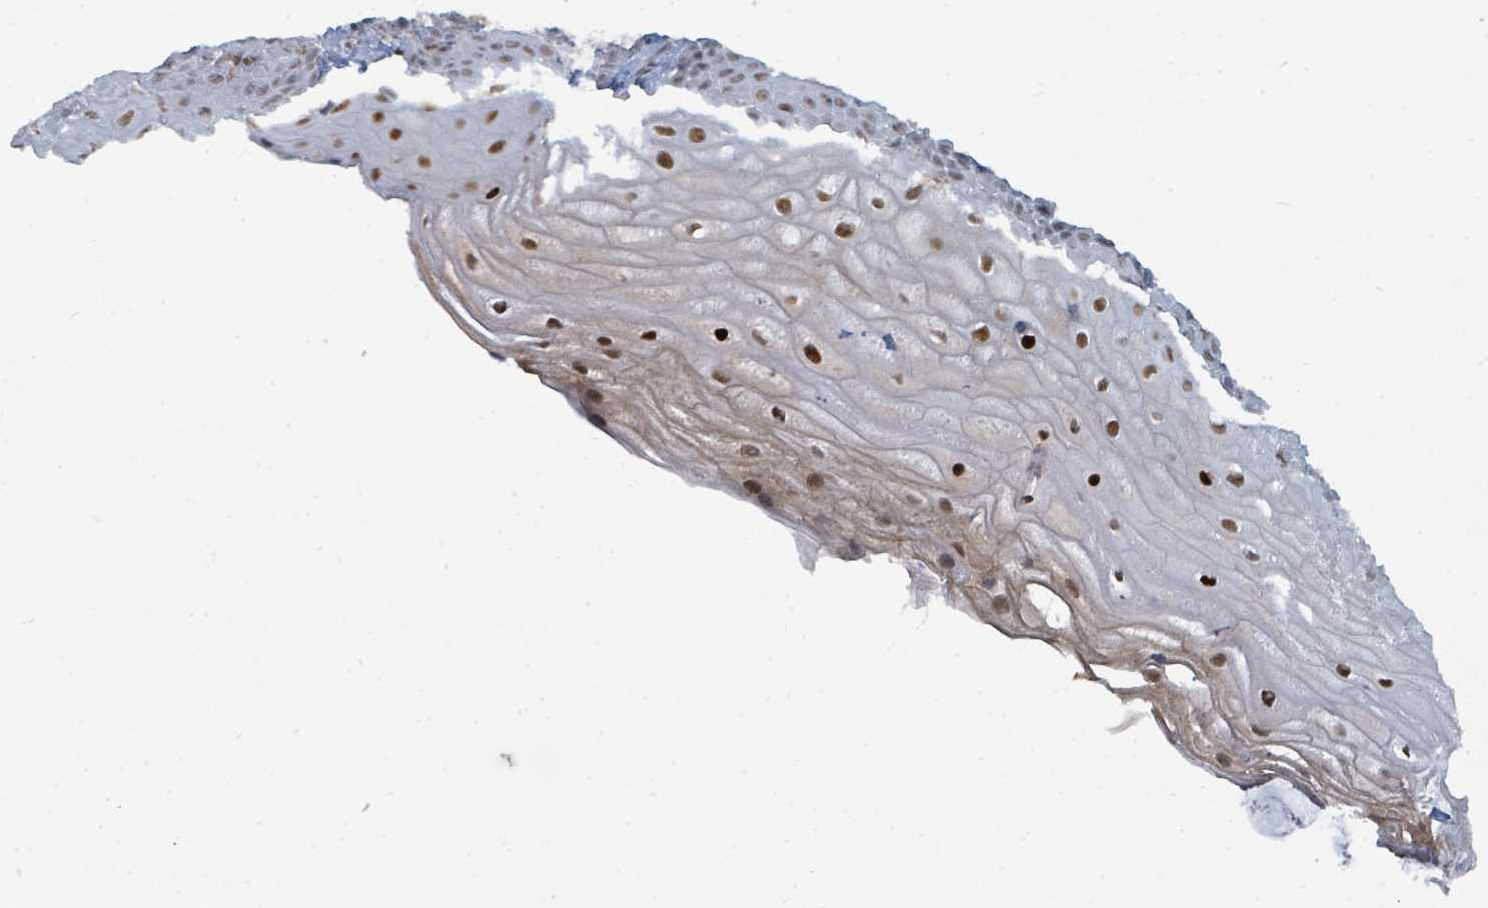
{"staining": {"intensity": "moderate", "quantity": ">75%", "location": "nuclear"}, "tissue": "skin", "cell_type": "Epidermal cells", "image_type": "normal", "snomed": [{"axis": "morphology", "description": "Normal tissue, NOS"}, {"axis": "topography", "description": "Anal"}], "caption": "The immunohistochemical stain highlights moderate nuclear expression in epidermal cells of benign skin.", "gene": "UCK1", "patient": {"sex": "male", "age": 80}}